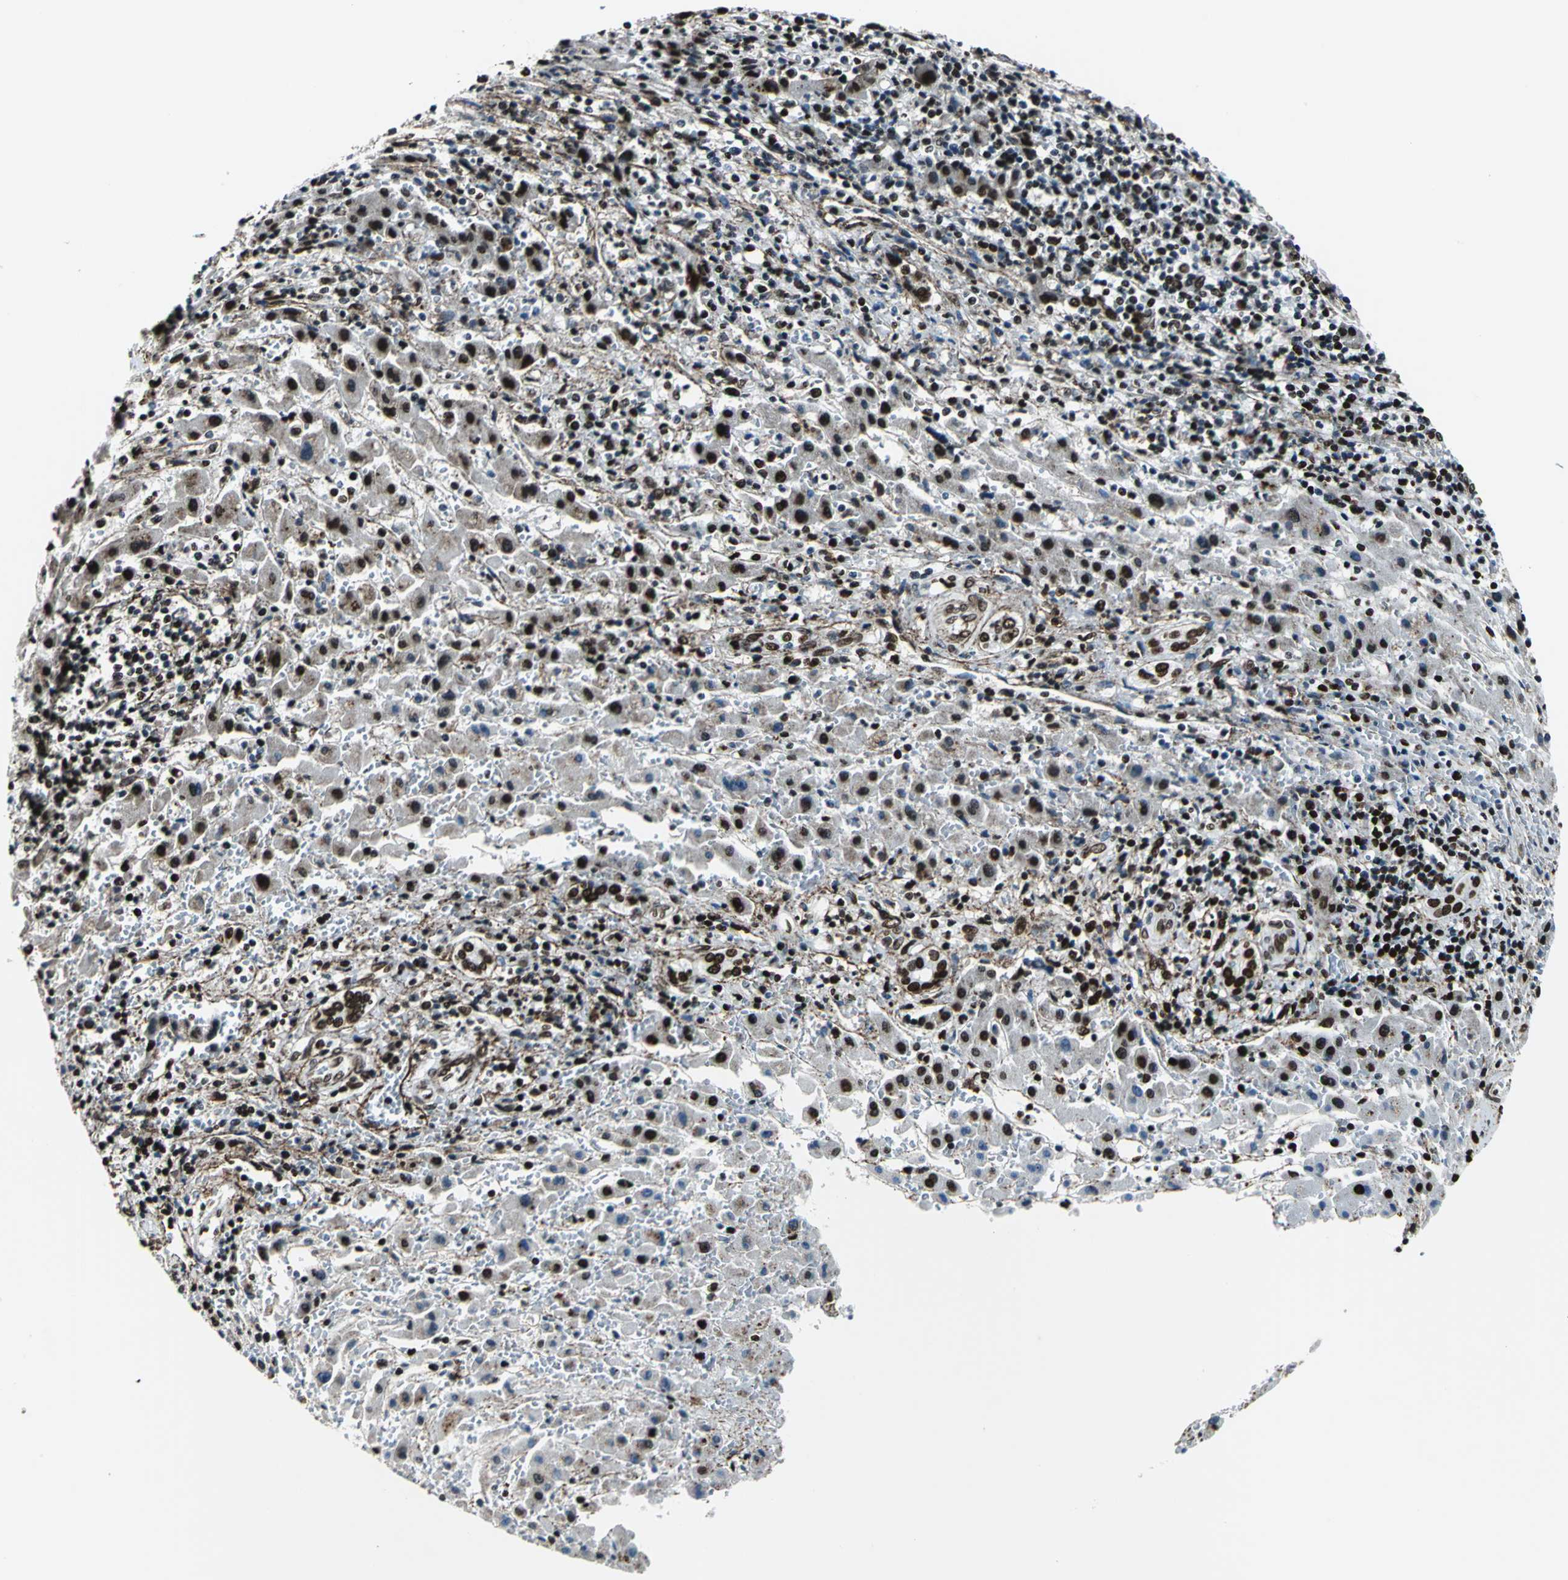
{"staining": {"intensity": "strong", "quantity": ">75%", "location": "nuclear"}, "tissue": "liver cancer", "cell_type": "Tumor cells", "image_type": "cancer", "snomed": [{"axis": "morphology", "description": "Cholangiocarcinoma"}, {"axis": "topography", "description": "Liver"}], "caption": "Tumor cells show strong nuclear staining in about >75% of cells in cholangiocarcinoma (liver).", "gene": "APEX1", "patient": {"sex": "male", "age": 57}}